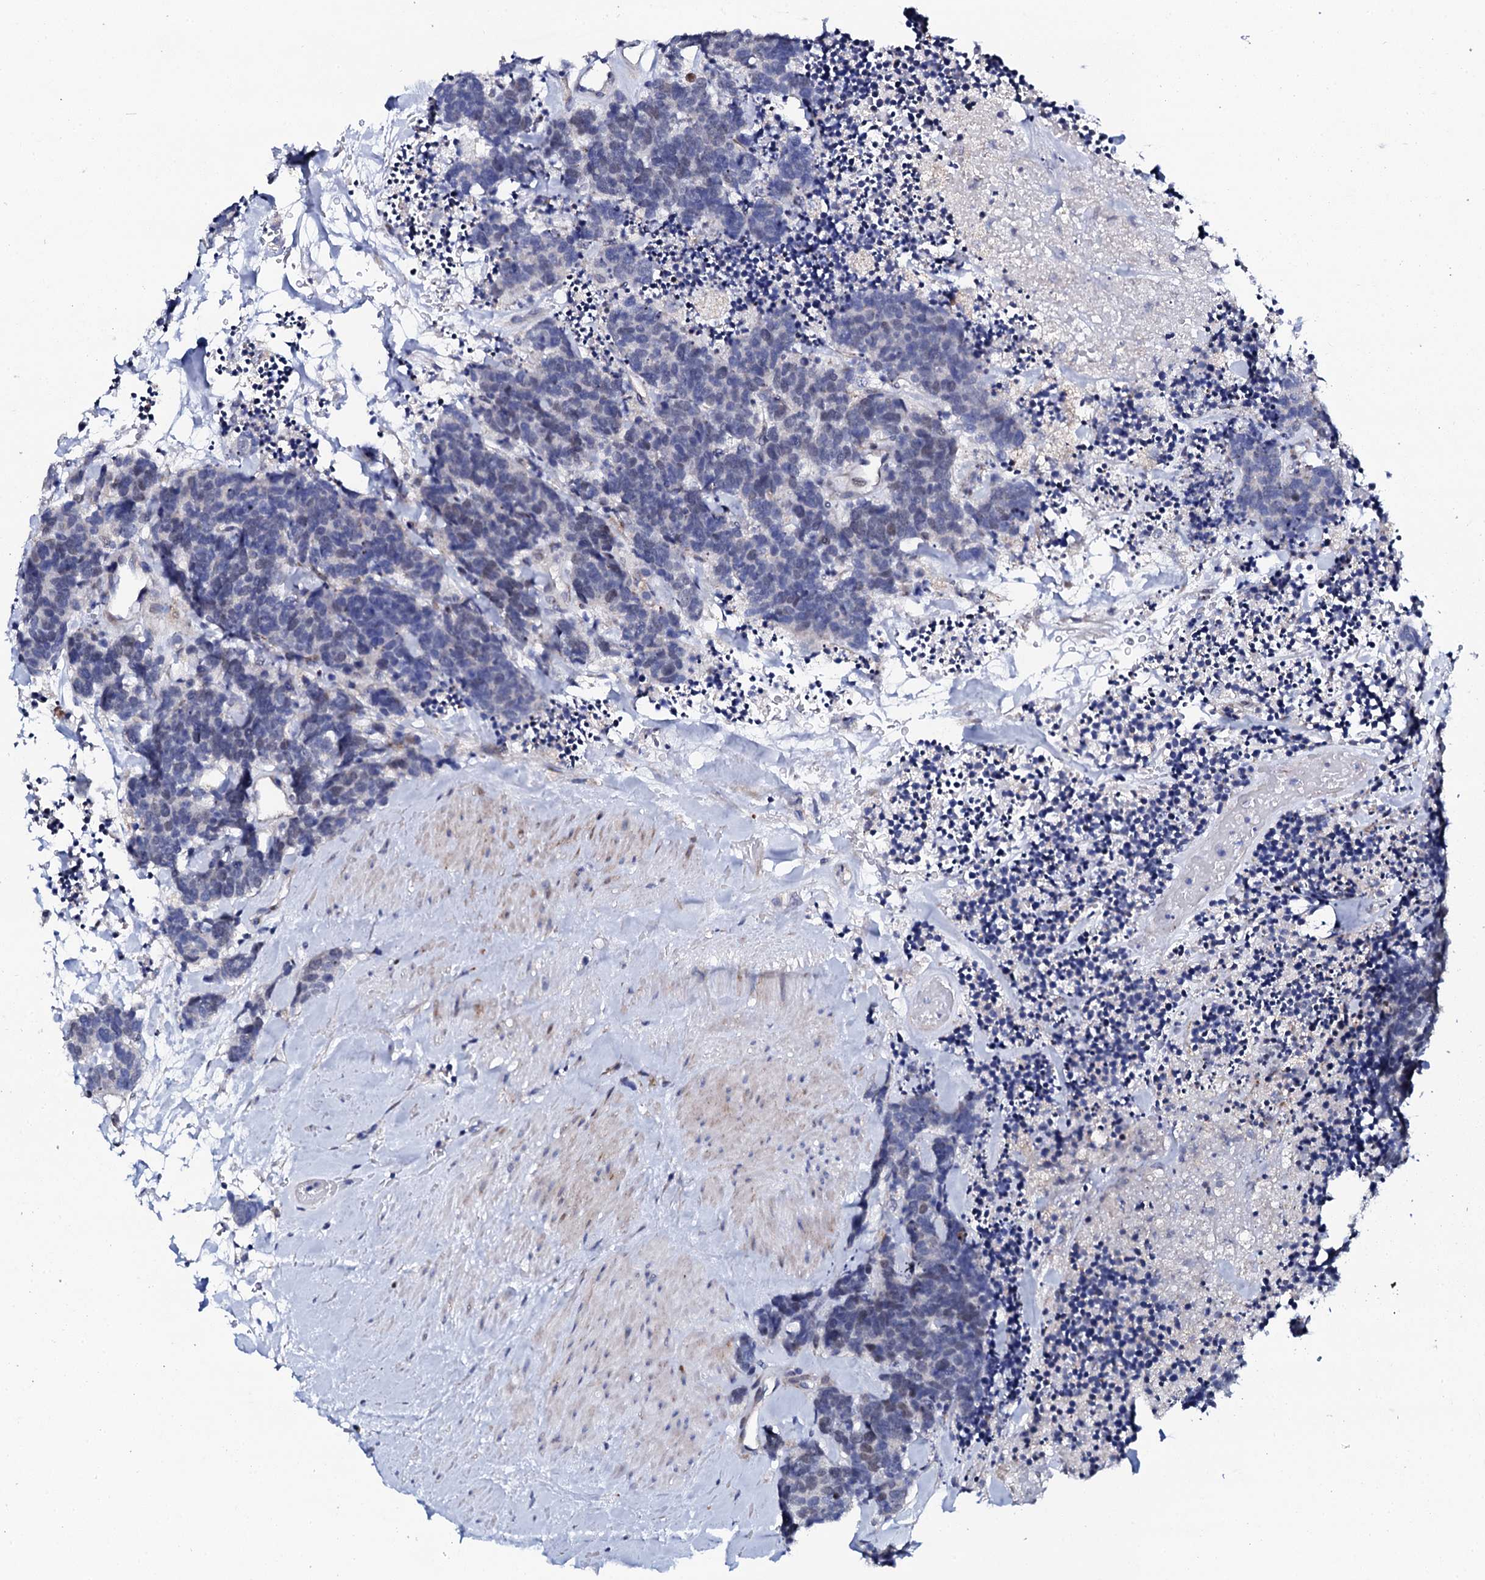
{"staining": {"intensity": "weak", "quantity": "<25%", "location": "nuclear"}, "tissue": "carcinoid", "cell_type": "Tumor cells", "image_type": "cancer", "snomed": [{"axis": "morphology", "description": "Carcinoma, NOS"}, {"axis": "morphology", "description": "Carcinoid, malignant, NOS"}, {"axis": "topography", "description": "Urinary bladder"}], "caption": "An immunohistochemistry image of carcinoma is shown. There is no staining in tumor cells of carcinoma.", "gene": "NUDT13", "patient": {"sex": "male", "age": 57}}